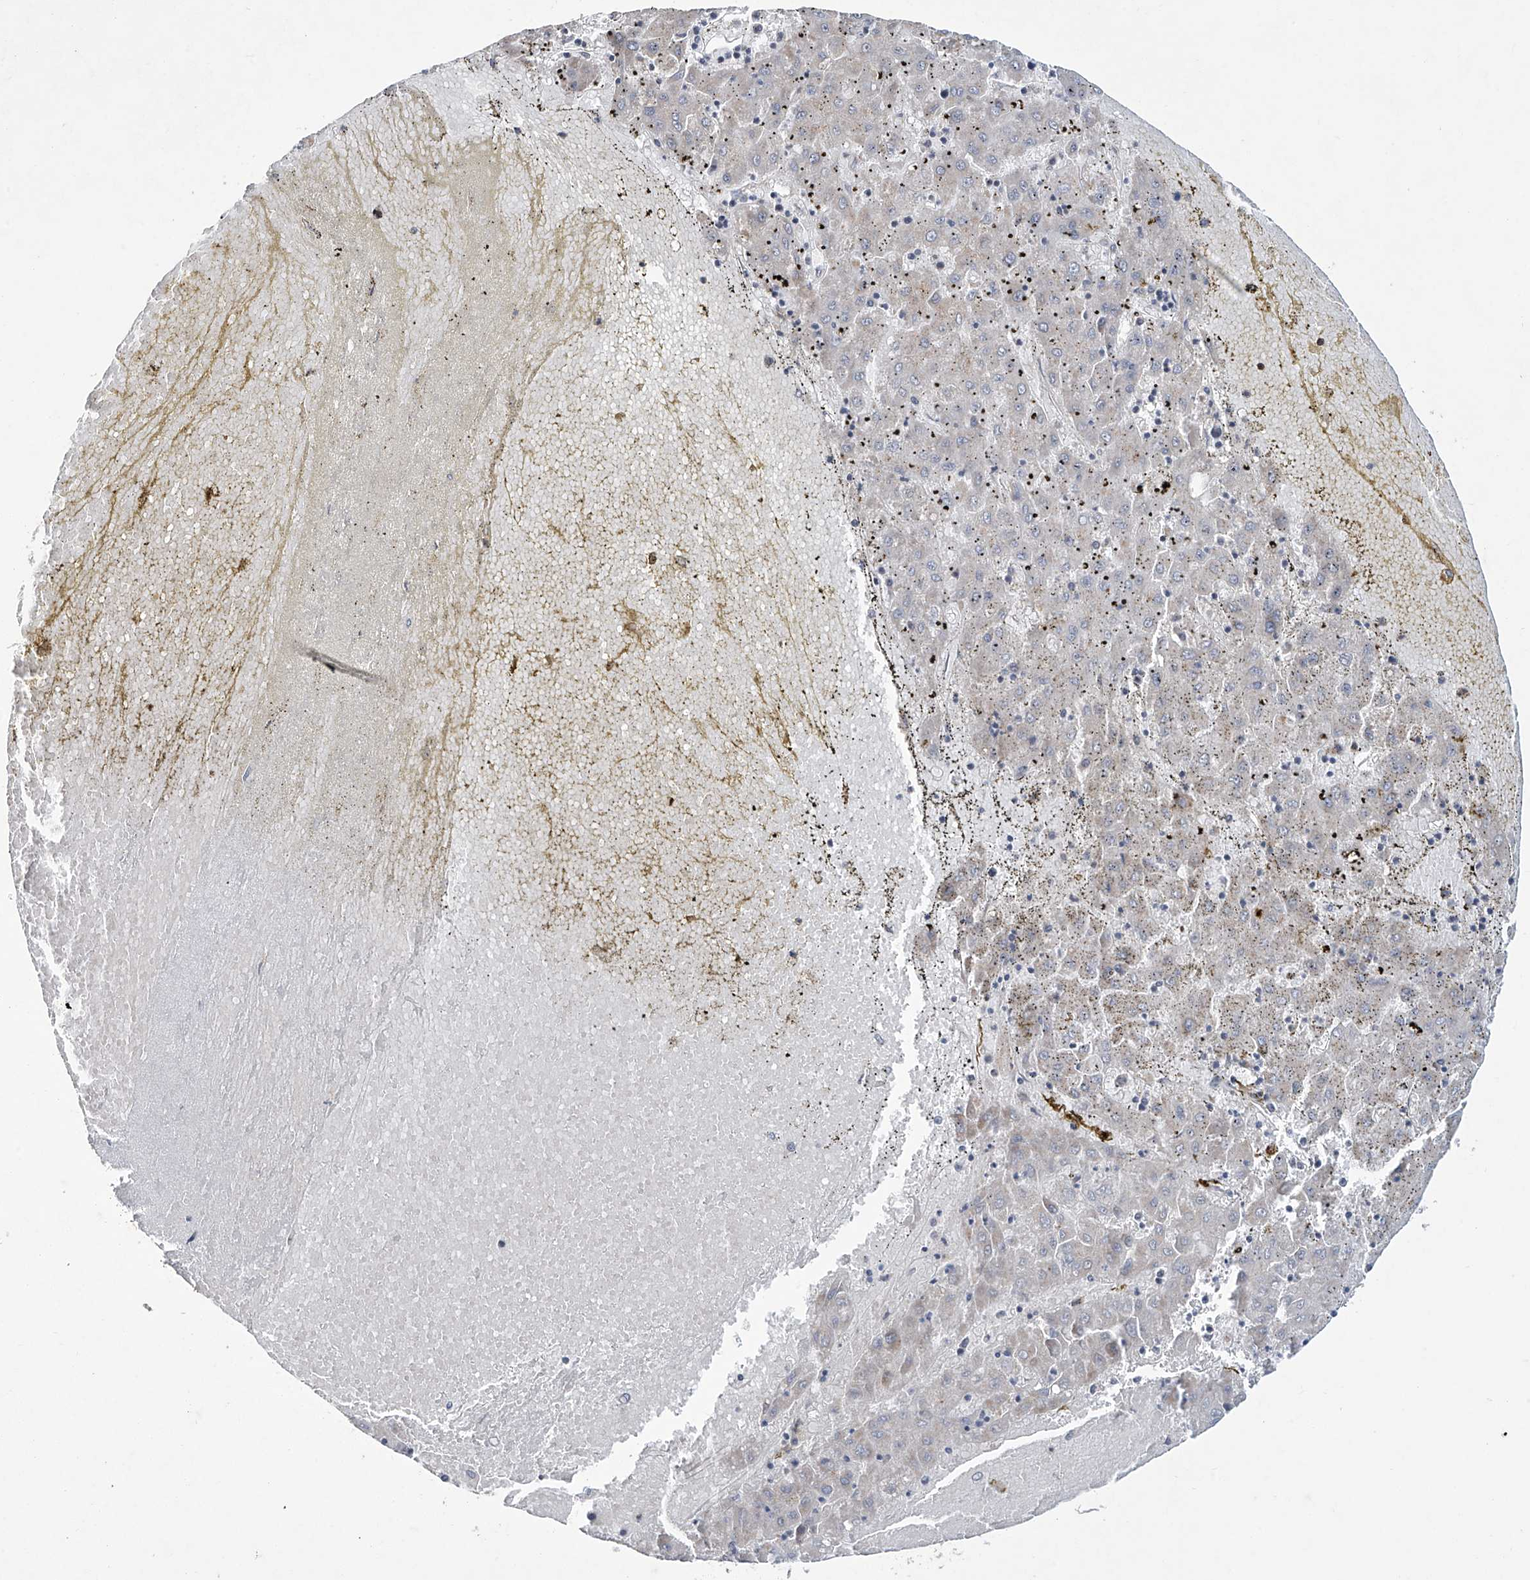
{"staining": {"intensity": "negative", "quantity": "none", "location": "none"}, "tissue": "liver cancer", "cell_type": "Tumor cells", "image_type": "cancer", "snomed": [{"axis": "morphology", "description": "Carcinoma, Hepatocellular, NOS"}, {"axis": "topography", "description": "Liver"}], "caption": "Liver hepatocellular carcinoma stained for a protein using IHC exhibits no positivity tumor cells.", "gene": "TRIM60", "patient": {"sex": "male", "age": 72}}